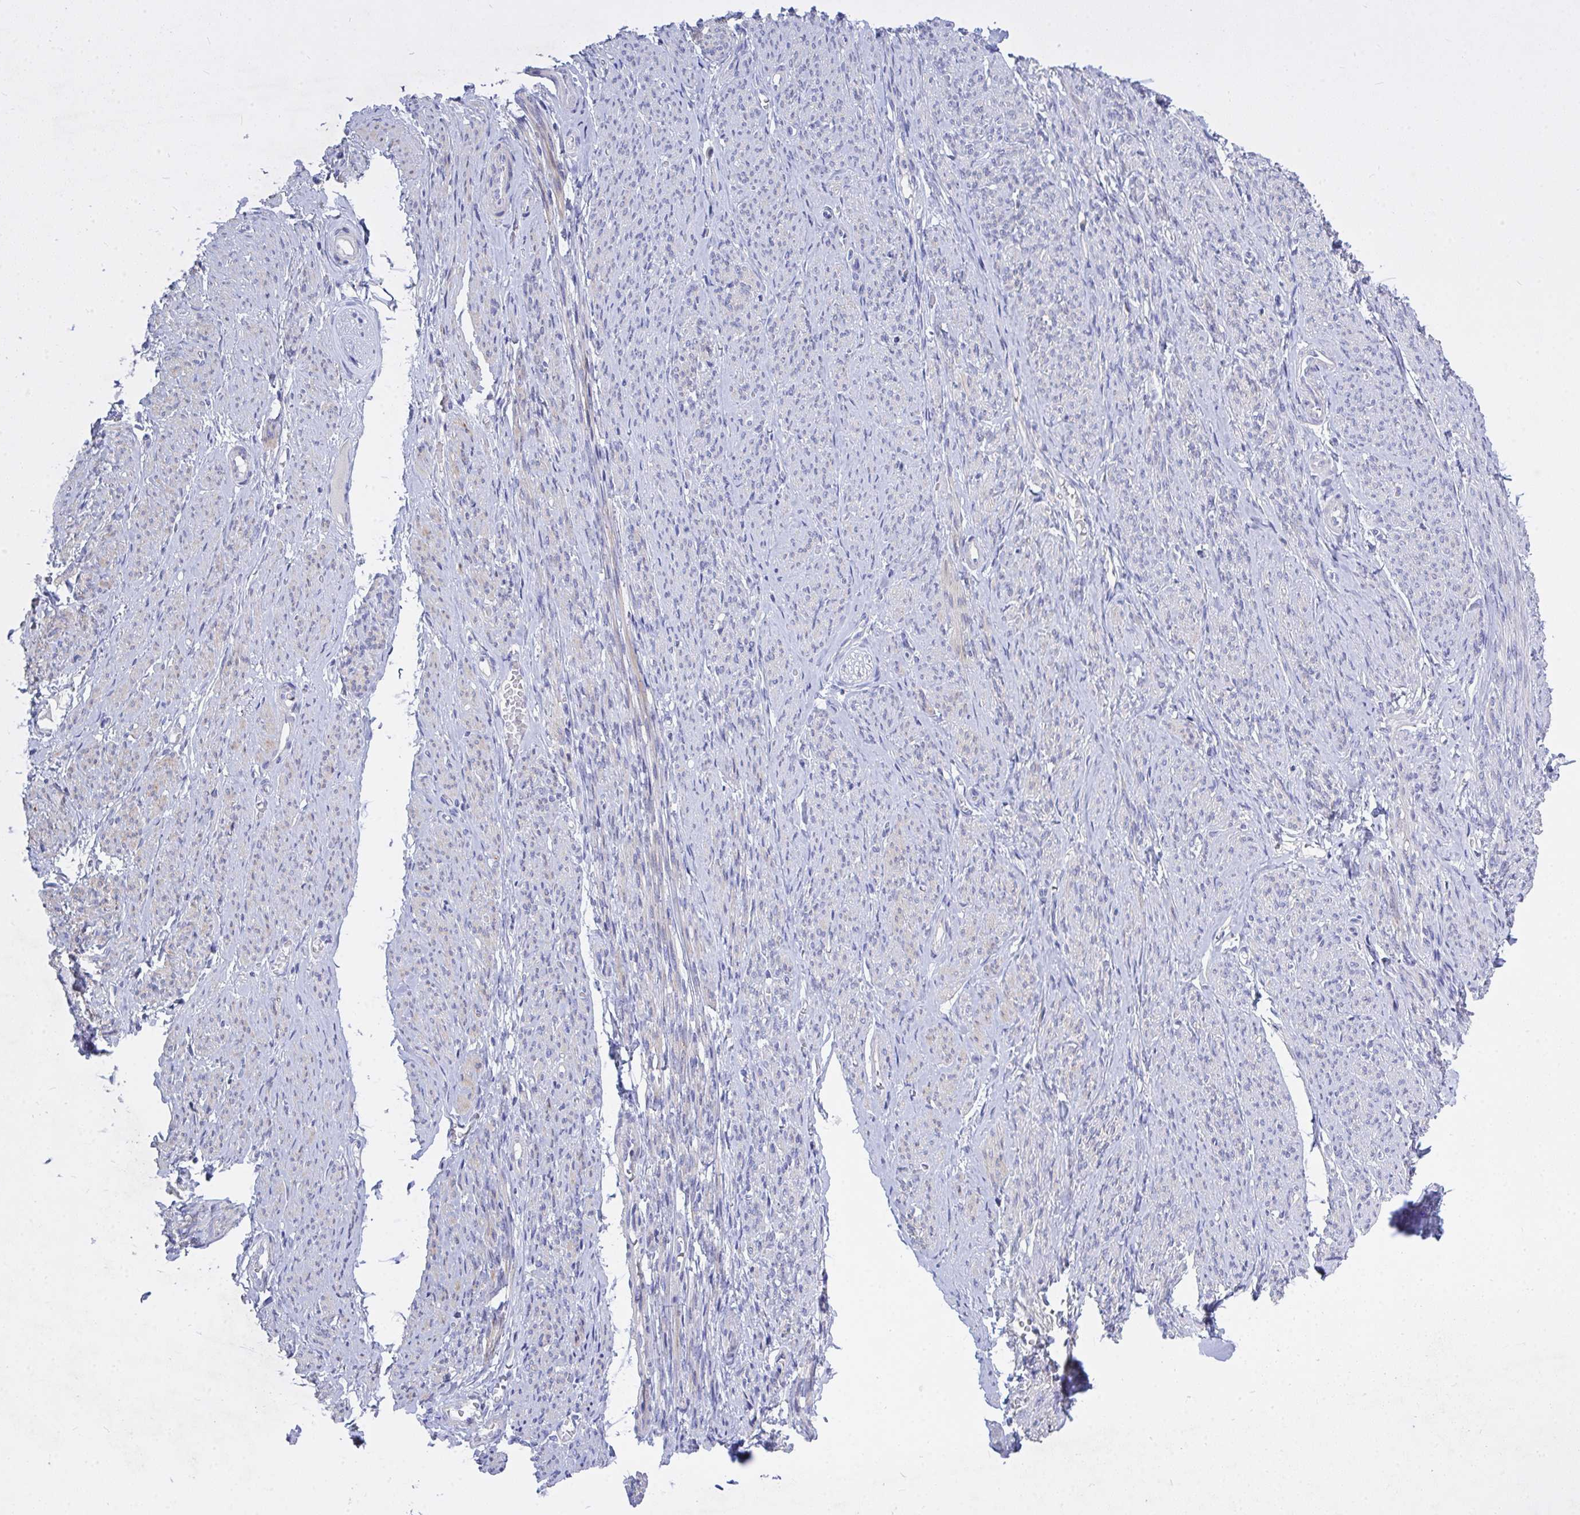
{"staining": {"intensity": "moderate", "quantity": "25%-75%", "location": "cytoplasmic/membranous"}, "tissue": "smooth muscle", "cell_type": "Smooth muscle cells", "image_type": "normal", "snomed": [{"axis": "morphology", "description": "Normal tissue, NOS"}, {"axis": "topography", "description": "Smooth muscle"}], "caption": "There is medium levels of moderate cytoplasmic/membranous staining in smooth muscle cells of benign smooth muscle, as demonstrated by immunohistochemical staining (brown color).", "gene": "ZNF561", "patient": {"sex": "female", "age": 65}}